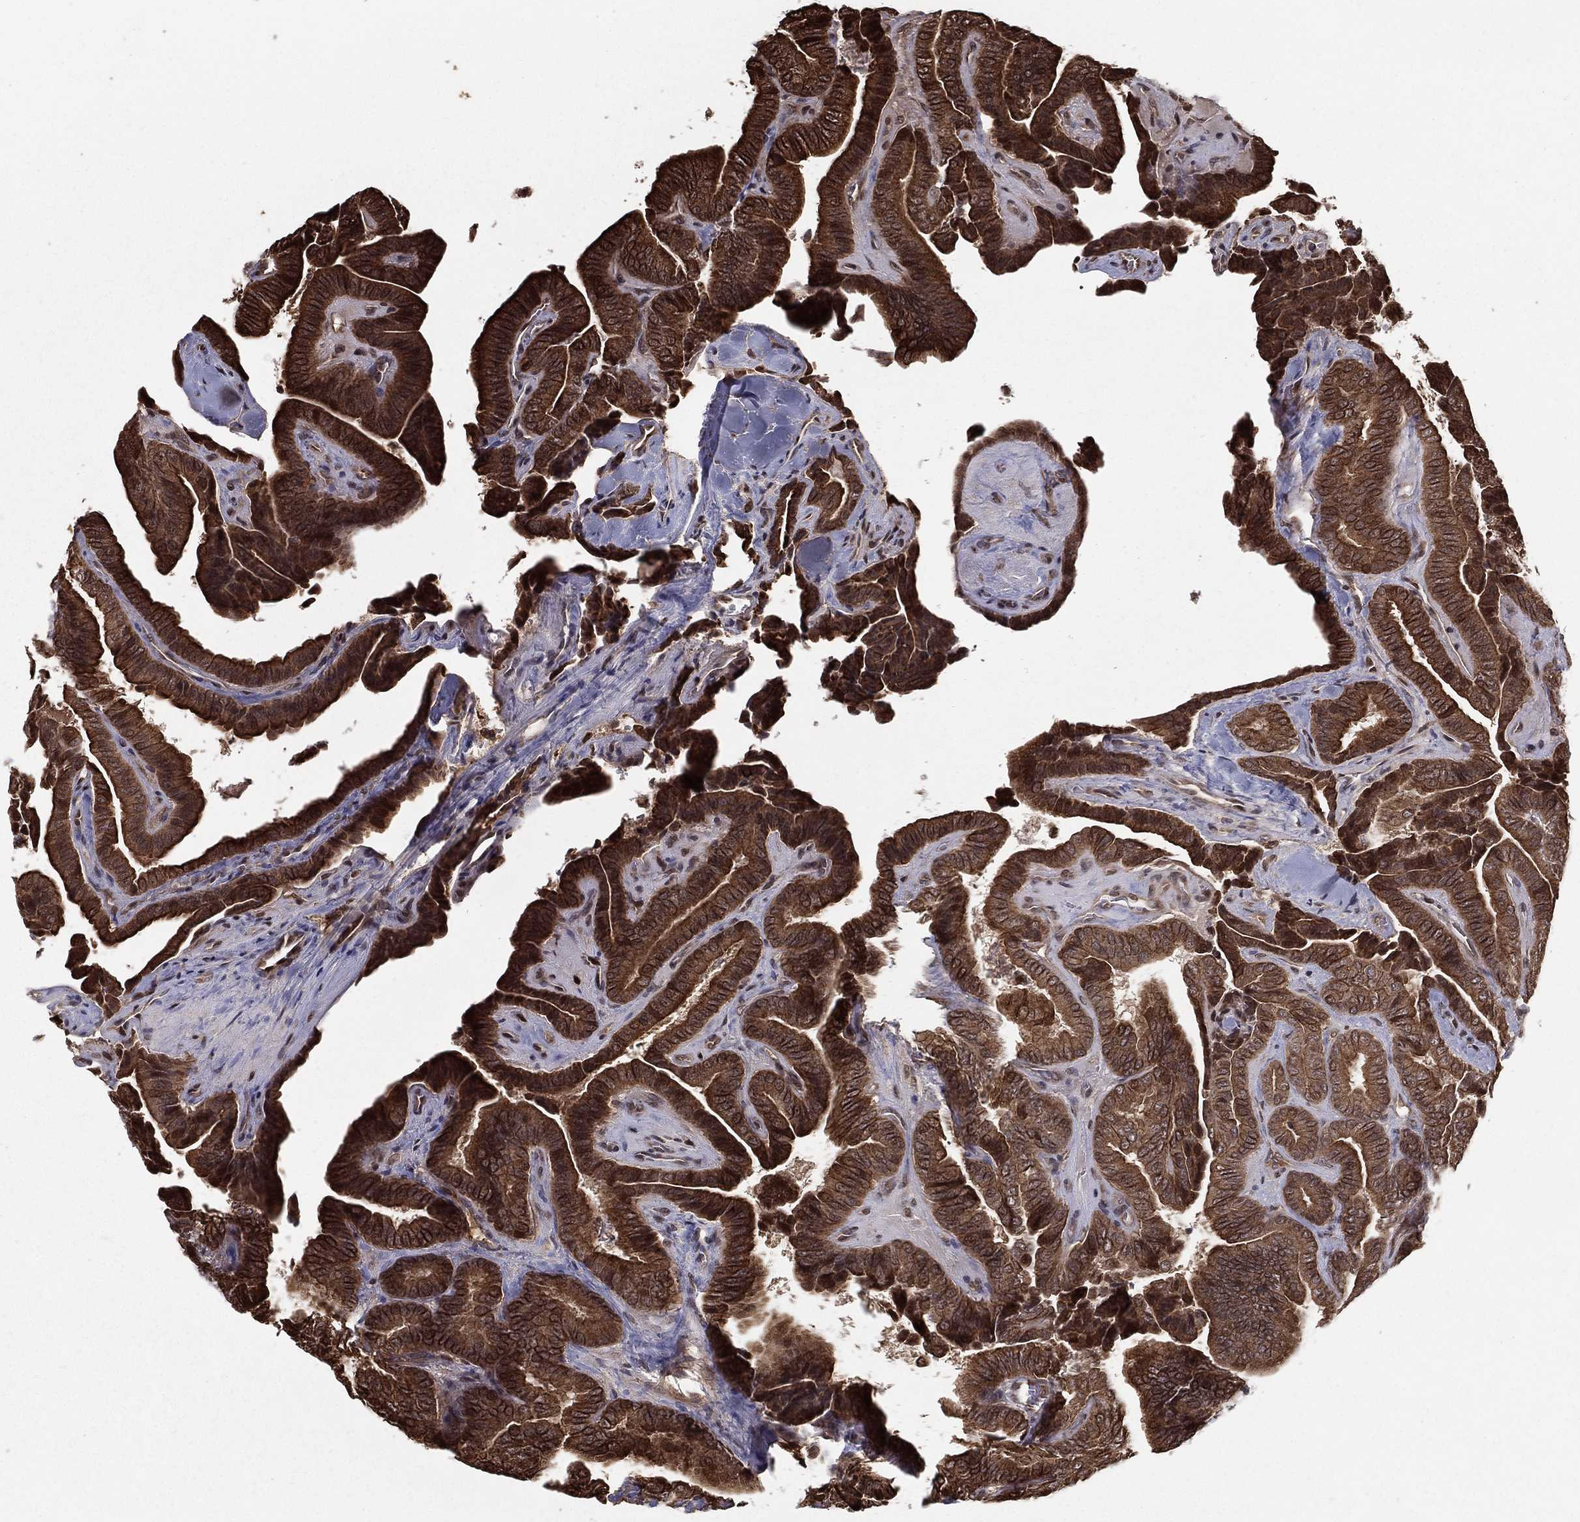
{"staining": {"intensity": "strong", "quantity": ">75%", "location": "cytoplasmic/membranous"}, "tissue": "thyroid cancer", "cell_type": "Tumor cells", "image_type": "cancer", "snomed": [{"axis": "morphology", "description": "Papillary adenocarcinoma, NOS"}, {"axis": "topography", "description": "Thyroid gland"}], "caption": "This is an image of immunohistochemistry staining of thyroid papillary adenocarcinoma, which shows strong expression in the cytoplasmic/membranous of tumor cells.", "gene": "SLC6A6", "patient": {"sex": "male", "age": 61}}